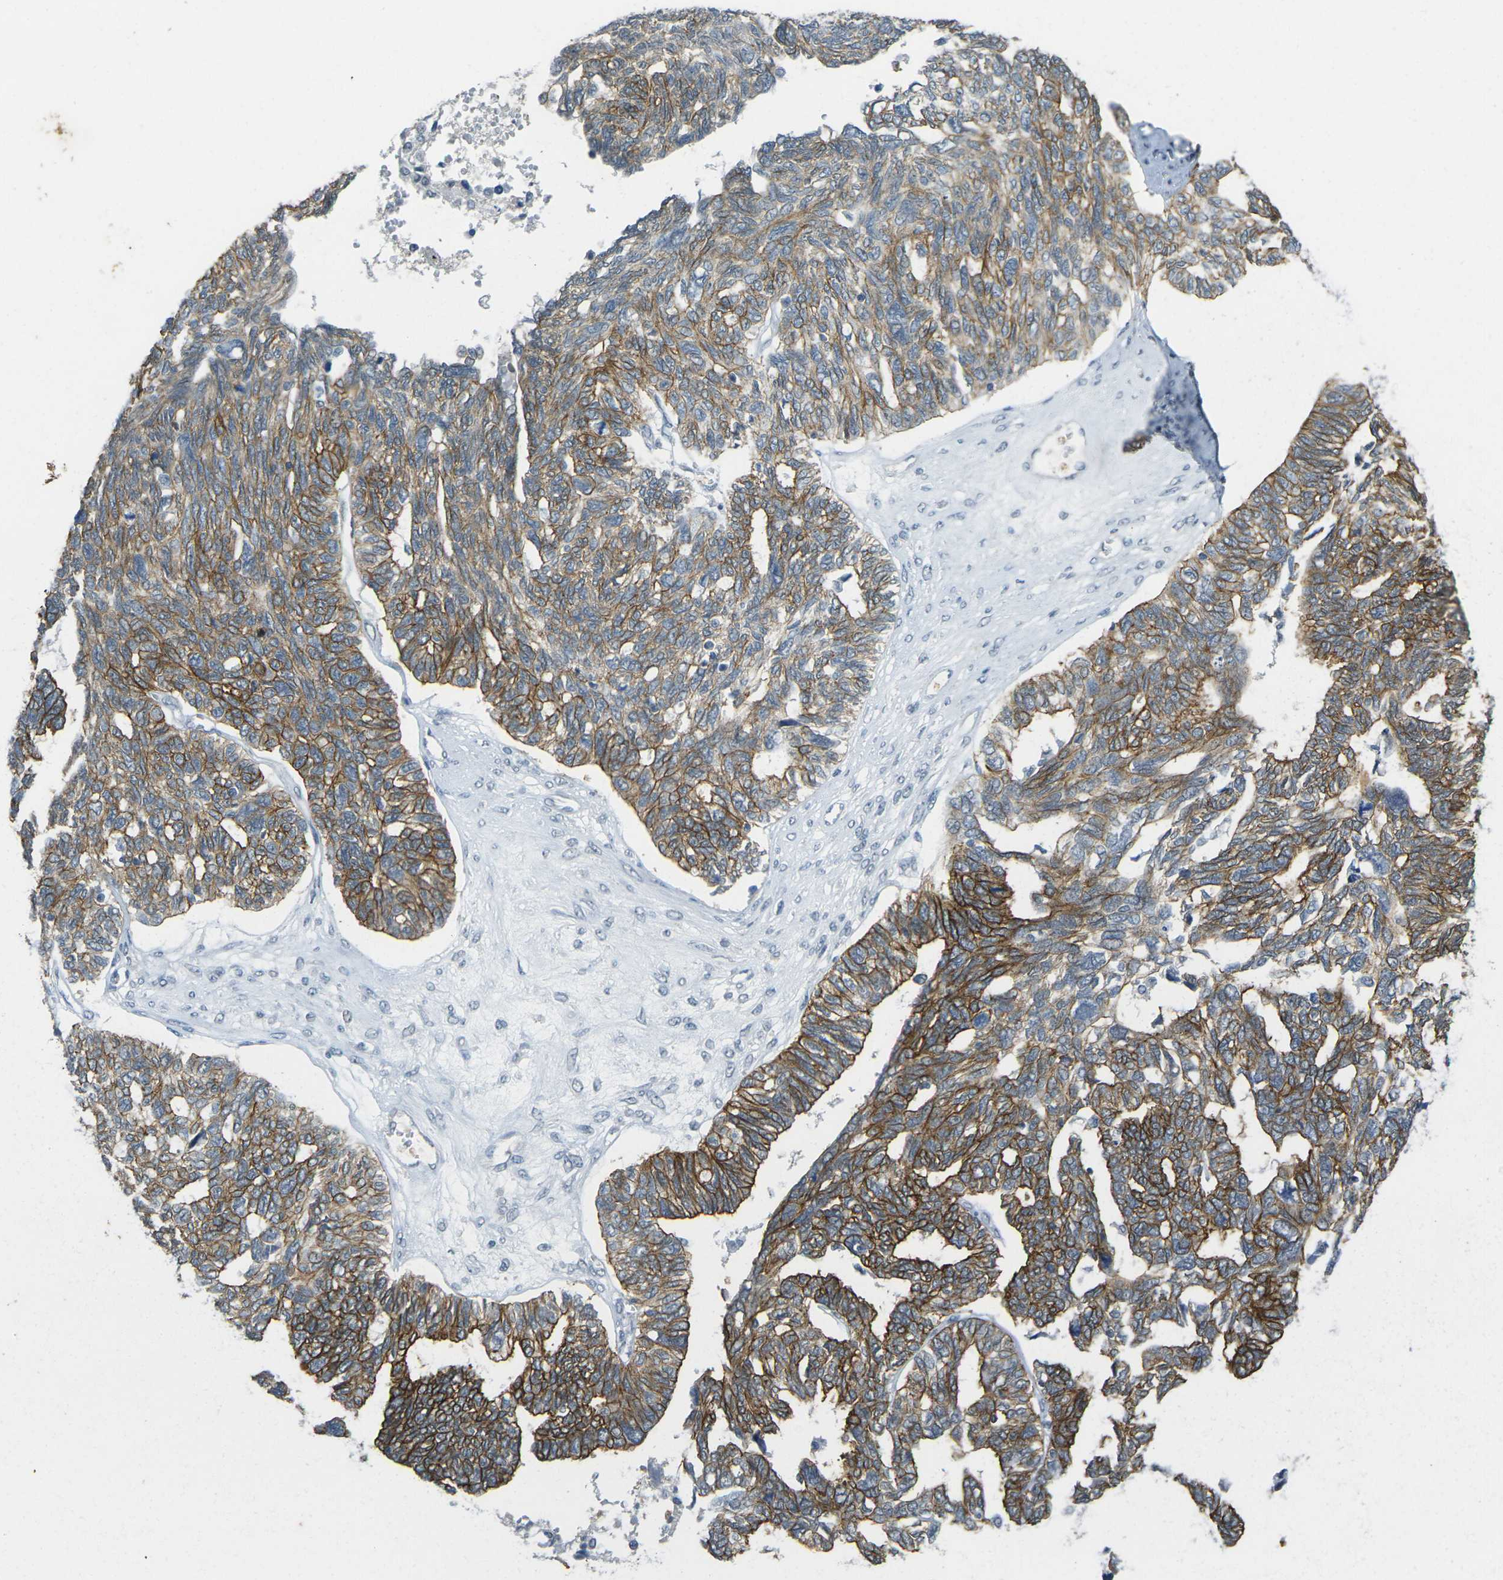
{"staining": {"intensity": "strong", "quantity": ">75%", "location": "cytoplasmic/membranous"}, "tissue": "ovarian cancer", "cell_type": "Tumor cells", "image_type": "cancer", "snomed": [{"axis": "morphology", "description": "Cystadenocarcinoma, serous, NOS"}, {"axis": "topography", "description": "Ovary"}], "caption": "Immunohistochemical staining of ovarian cancer (serous cystadenocarcinoma) reveals high levels of strong cytoplasmic/membranous protein staining in about >75% of tumor cells.", "gene": "SPTBN2", "patient": {"sex": "female", "age": 79}}